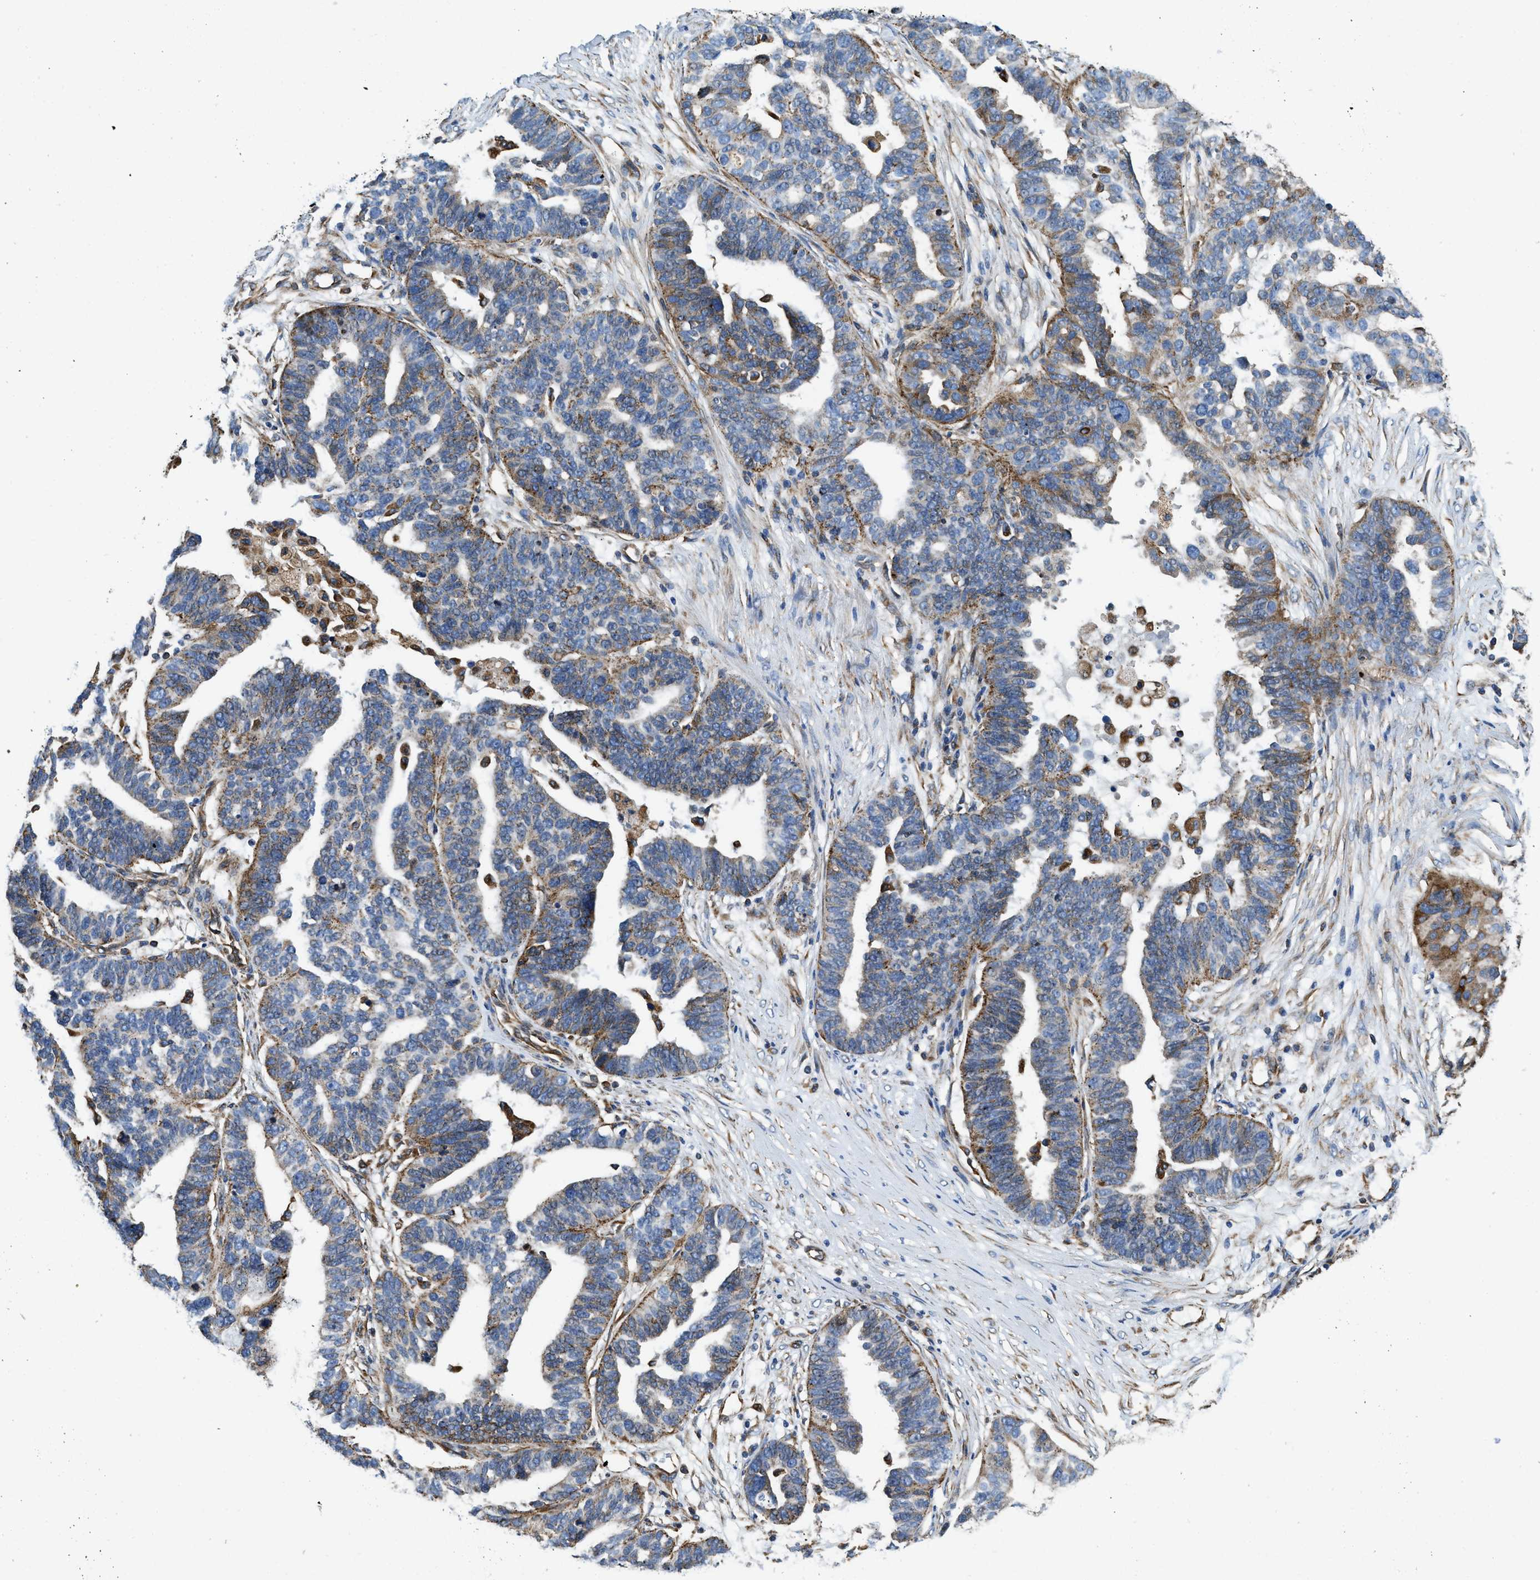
{"staining": {"intensity": "weak", "quantity": "25%-75%", "location": "cytoplasmic/membranous"}, "tissue": "ovarian cancer", "cell_type": "Tumor cells", "image_type": "cancer", "snomed": [{"axis": "morphology", "description": "Cystadenocarcinoma, serous, NOS"}, {"axis": "topography", "description": "Ovary"}], "caption": "An image of ovarian cancer stained for a protein reveals weak cytoplasmic/membranous brown staining in tumor cells.", "gene": "HSD17B12", "patient": {"sex": "female", "age": 59}}